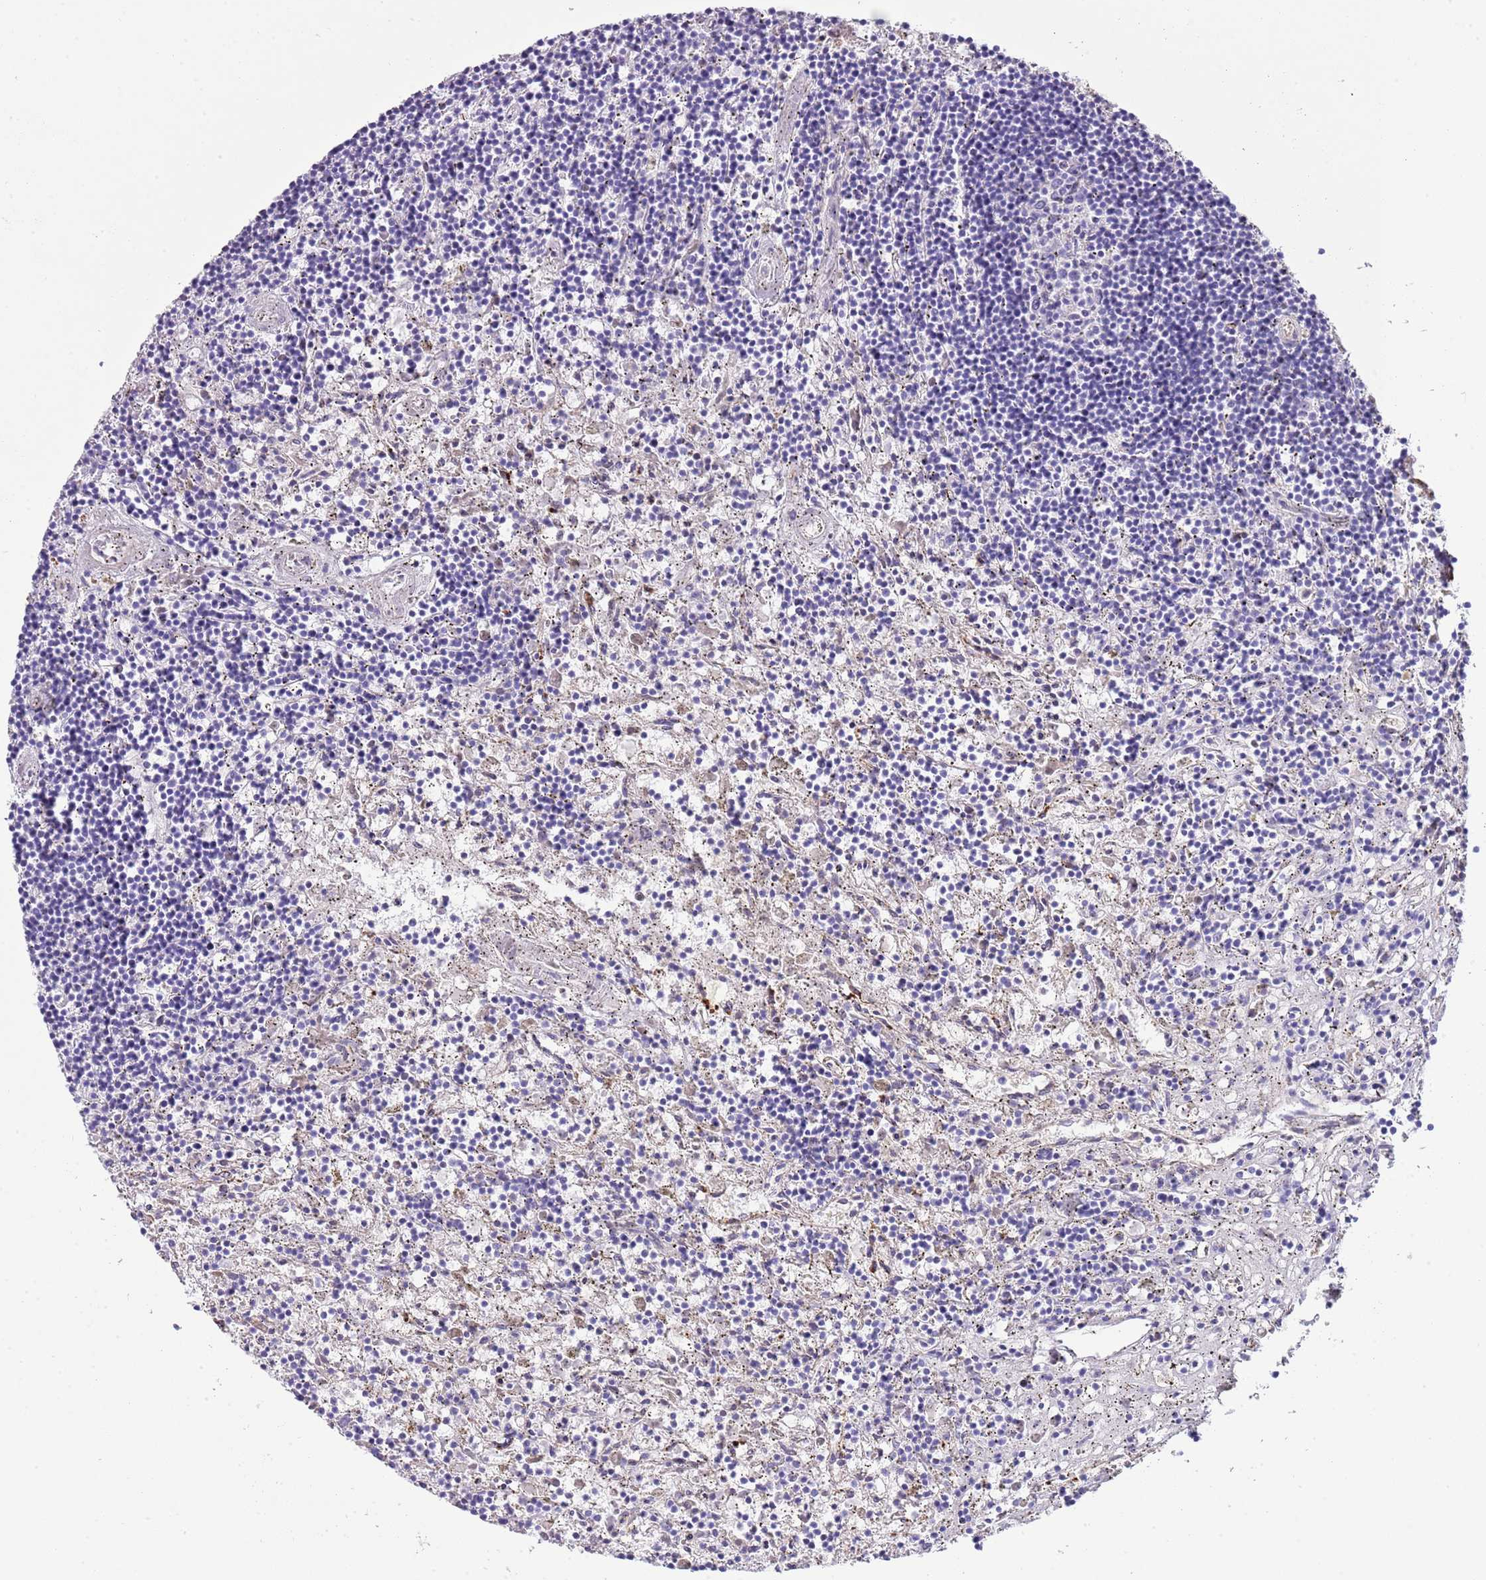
{"staining": {"intensity": "negative", "quantity": "none", "location": "none"}, "tissue": "lymphoma", "cell_type": "Tumor cells", "image_type": "cancer", "snomed": [{"axis": "morphology", "description": "Malignant lymphoma, non-Hodgkin's type, Low grade"}, {"axis": "topography", "description": "Spleen"}], "caption": "IHC histopathology image of human lymphoma stained for a protein (brown), which demonstrates no positivity in tumor cells.", "gene": "ABHD17C", "patient": {"sex": "male", "age": 76}}